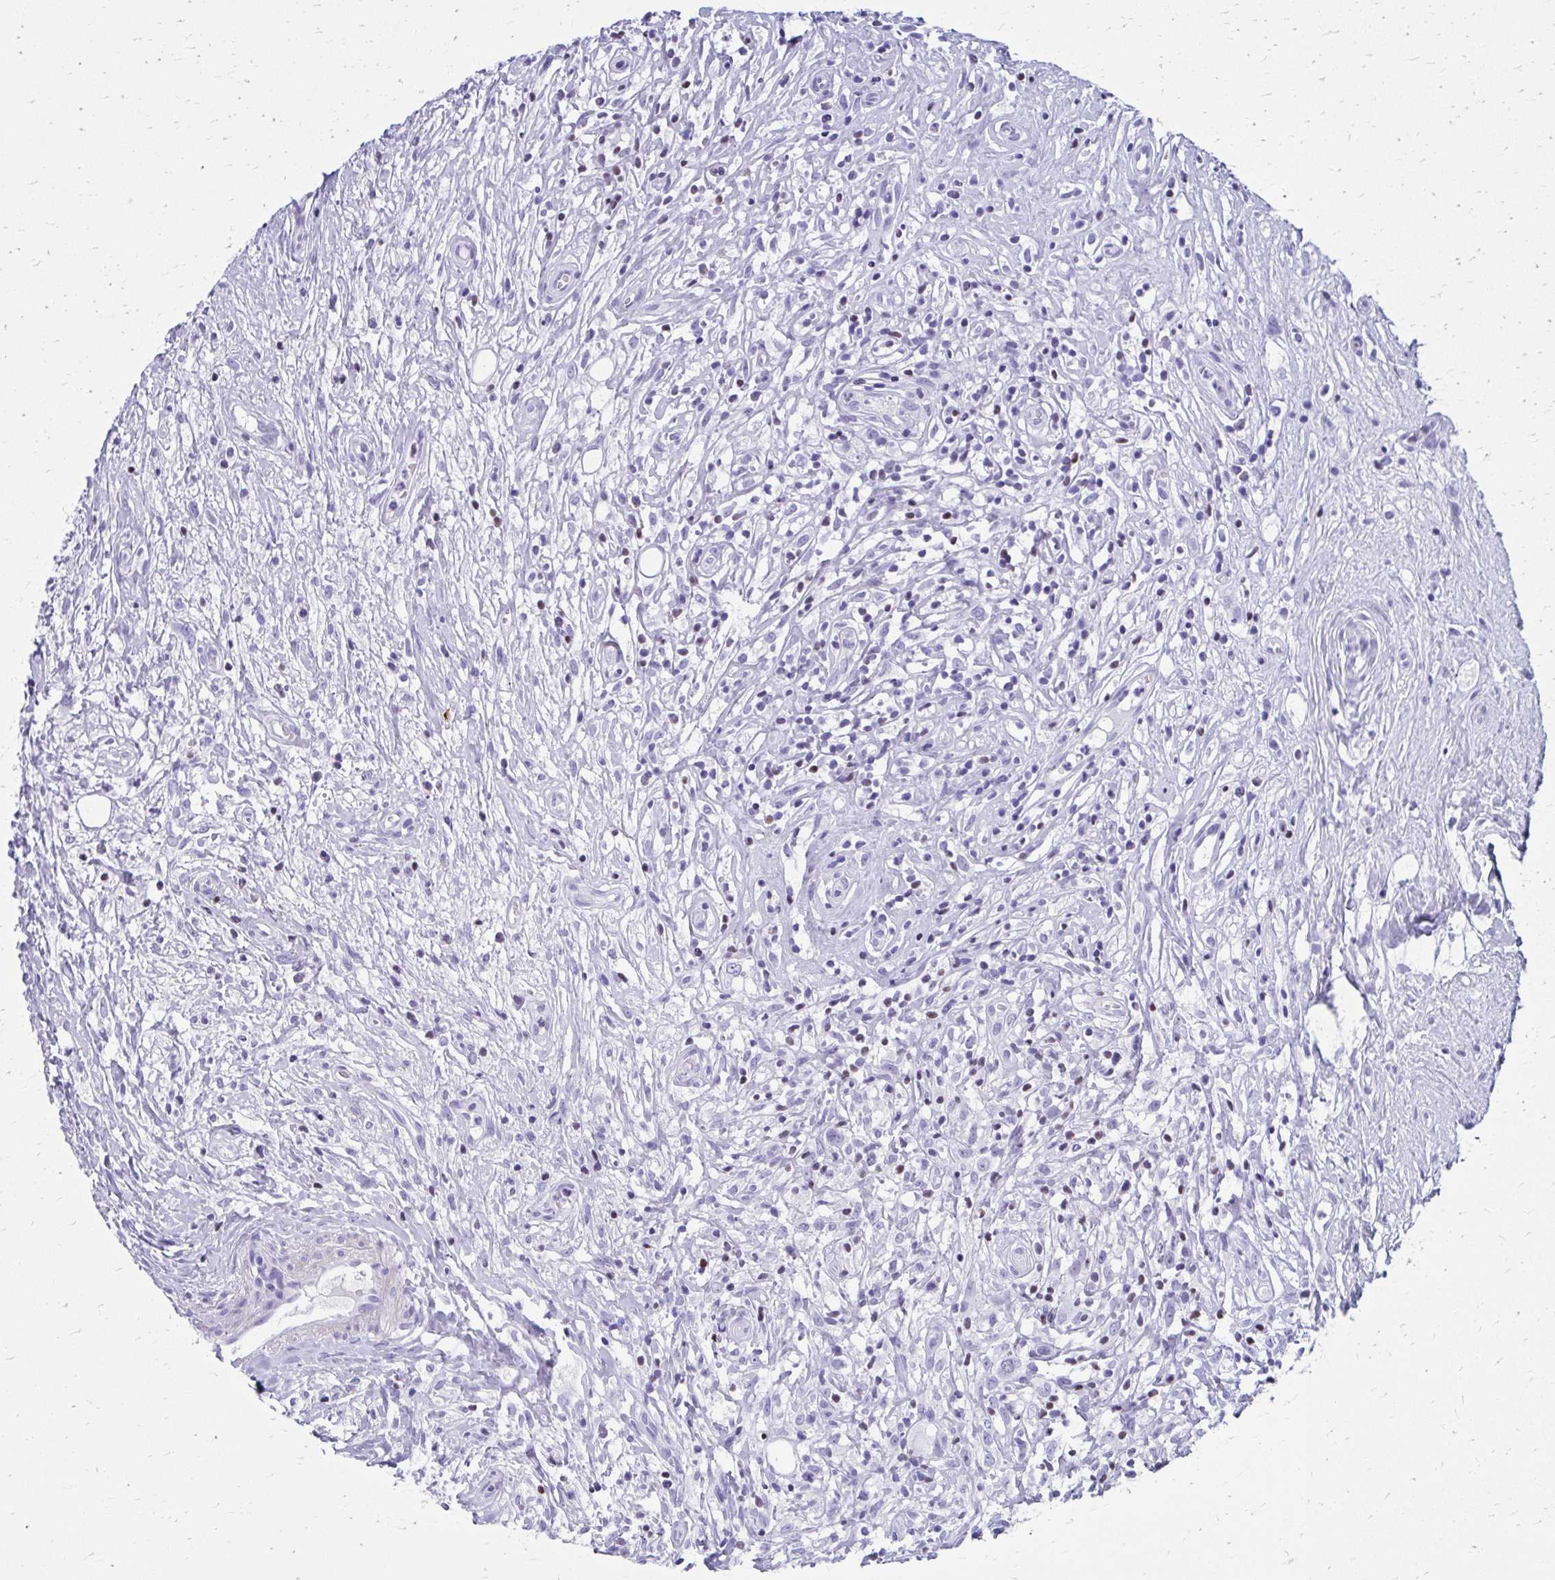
{"staining": {"intensity": "negative", "quantity": "none", "location": "none"}, "tissue": "lymphoma", "cell_type": "Tumor cells", "image_type": "cancer", "snomed": [{"axis": "morphology", "description": "Hodgkin's disease, NOS"}, {"axis": "topography", "description": "No Tissue"}], "caption": "A photomicrograph of lymphoma stained for a protein shows no brown staining in tumor cells.", "gene": "RUNX3", "patient": {"sex": "female", "age": 21}}